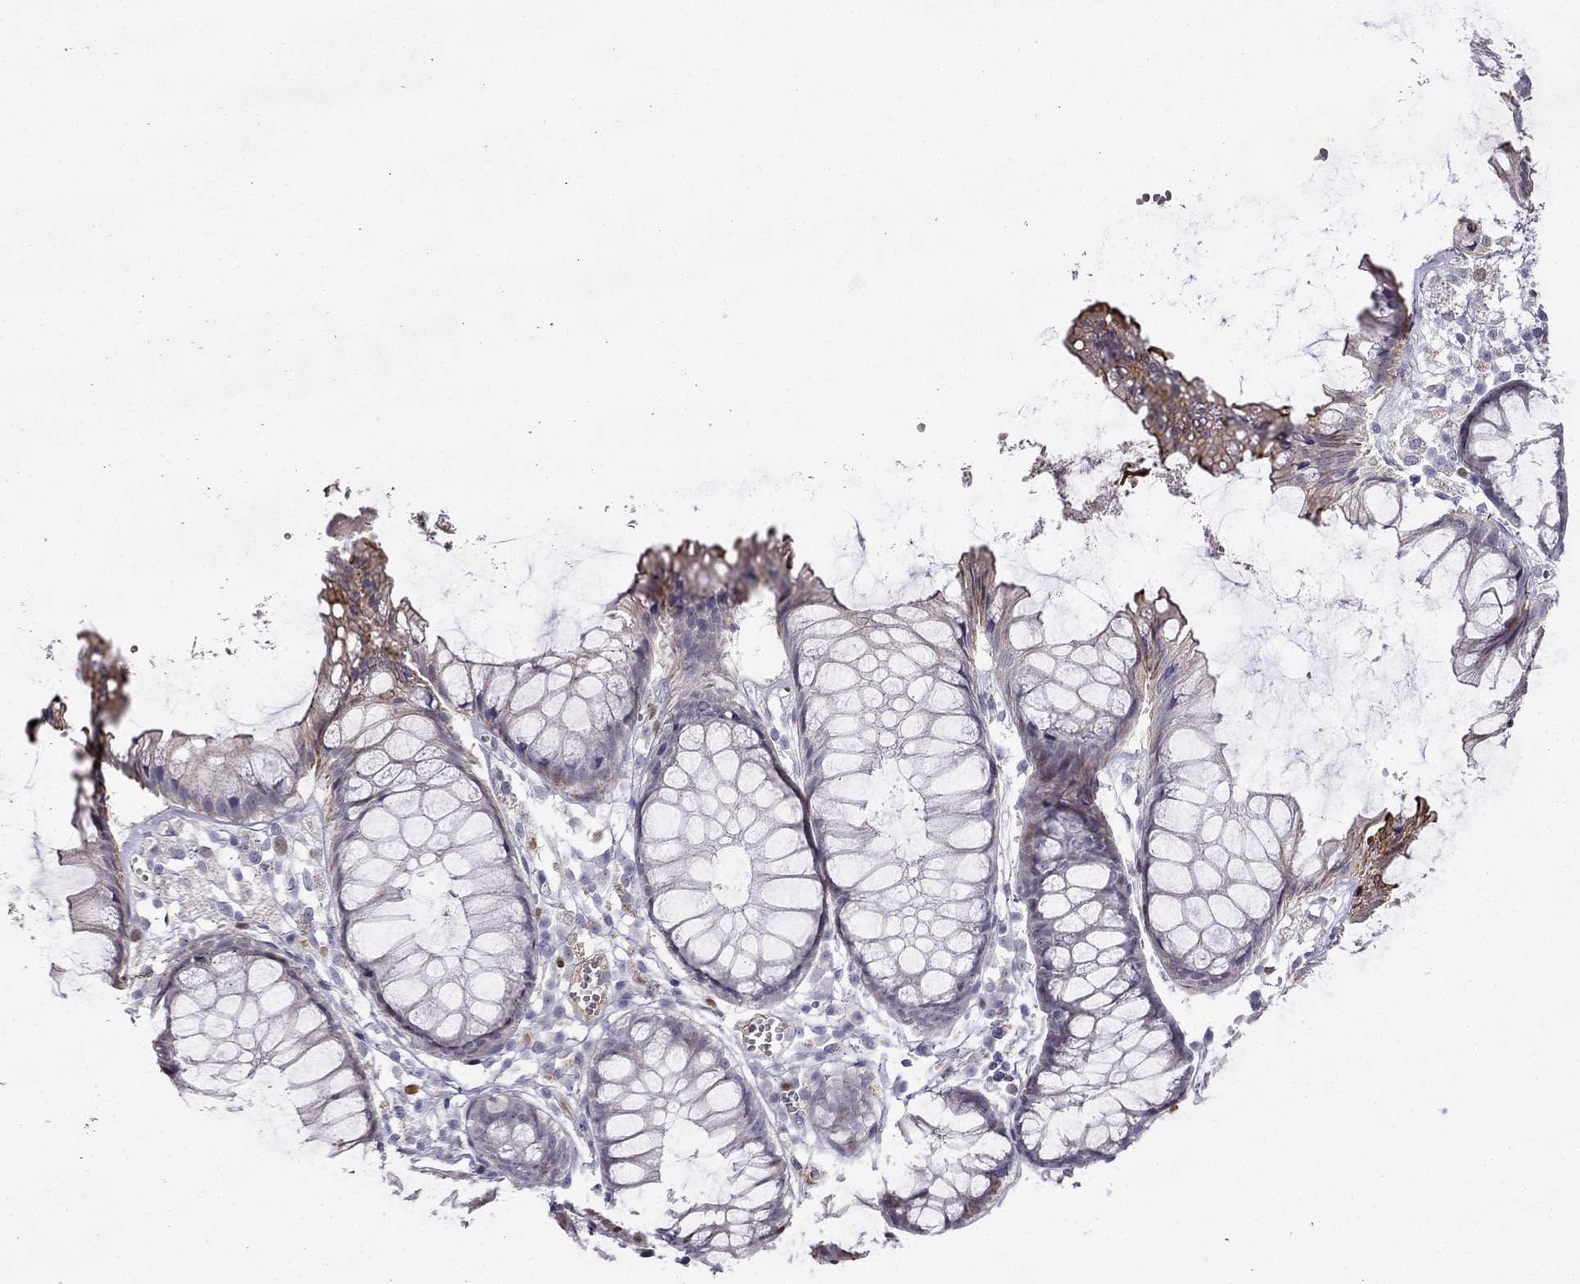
{"staining": {"intensity": "negative", "quantity": "none", "location": "none"}, "tissue": "colon", "cell_type": "Endothelial cells", "image_type": "normal", "snomed": [{"axis": "morphology", "description": "Normal tissue, NOS"}, {"axis": "morphology", "description": "Adenocarcinoma, NOS"}, {"axis": "topography", "description": "Colon"}], "caption": "Immunohistochemistry (IHC) photomicrograph of unremarkable colon stained for a protein (brown), which demonstrates no expression in endothelial cells. (DAB IHC, high magnification).", "gene": "UHRF1", "patient": {"sex": "male", "age": 65}}